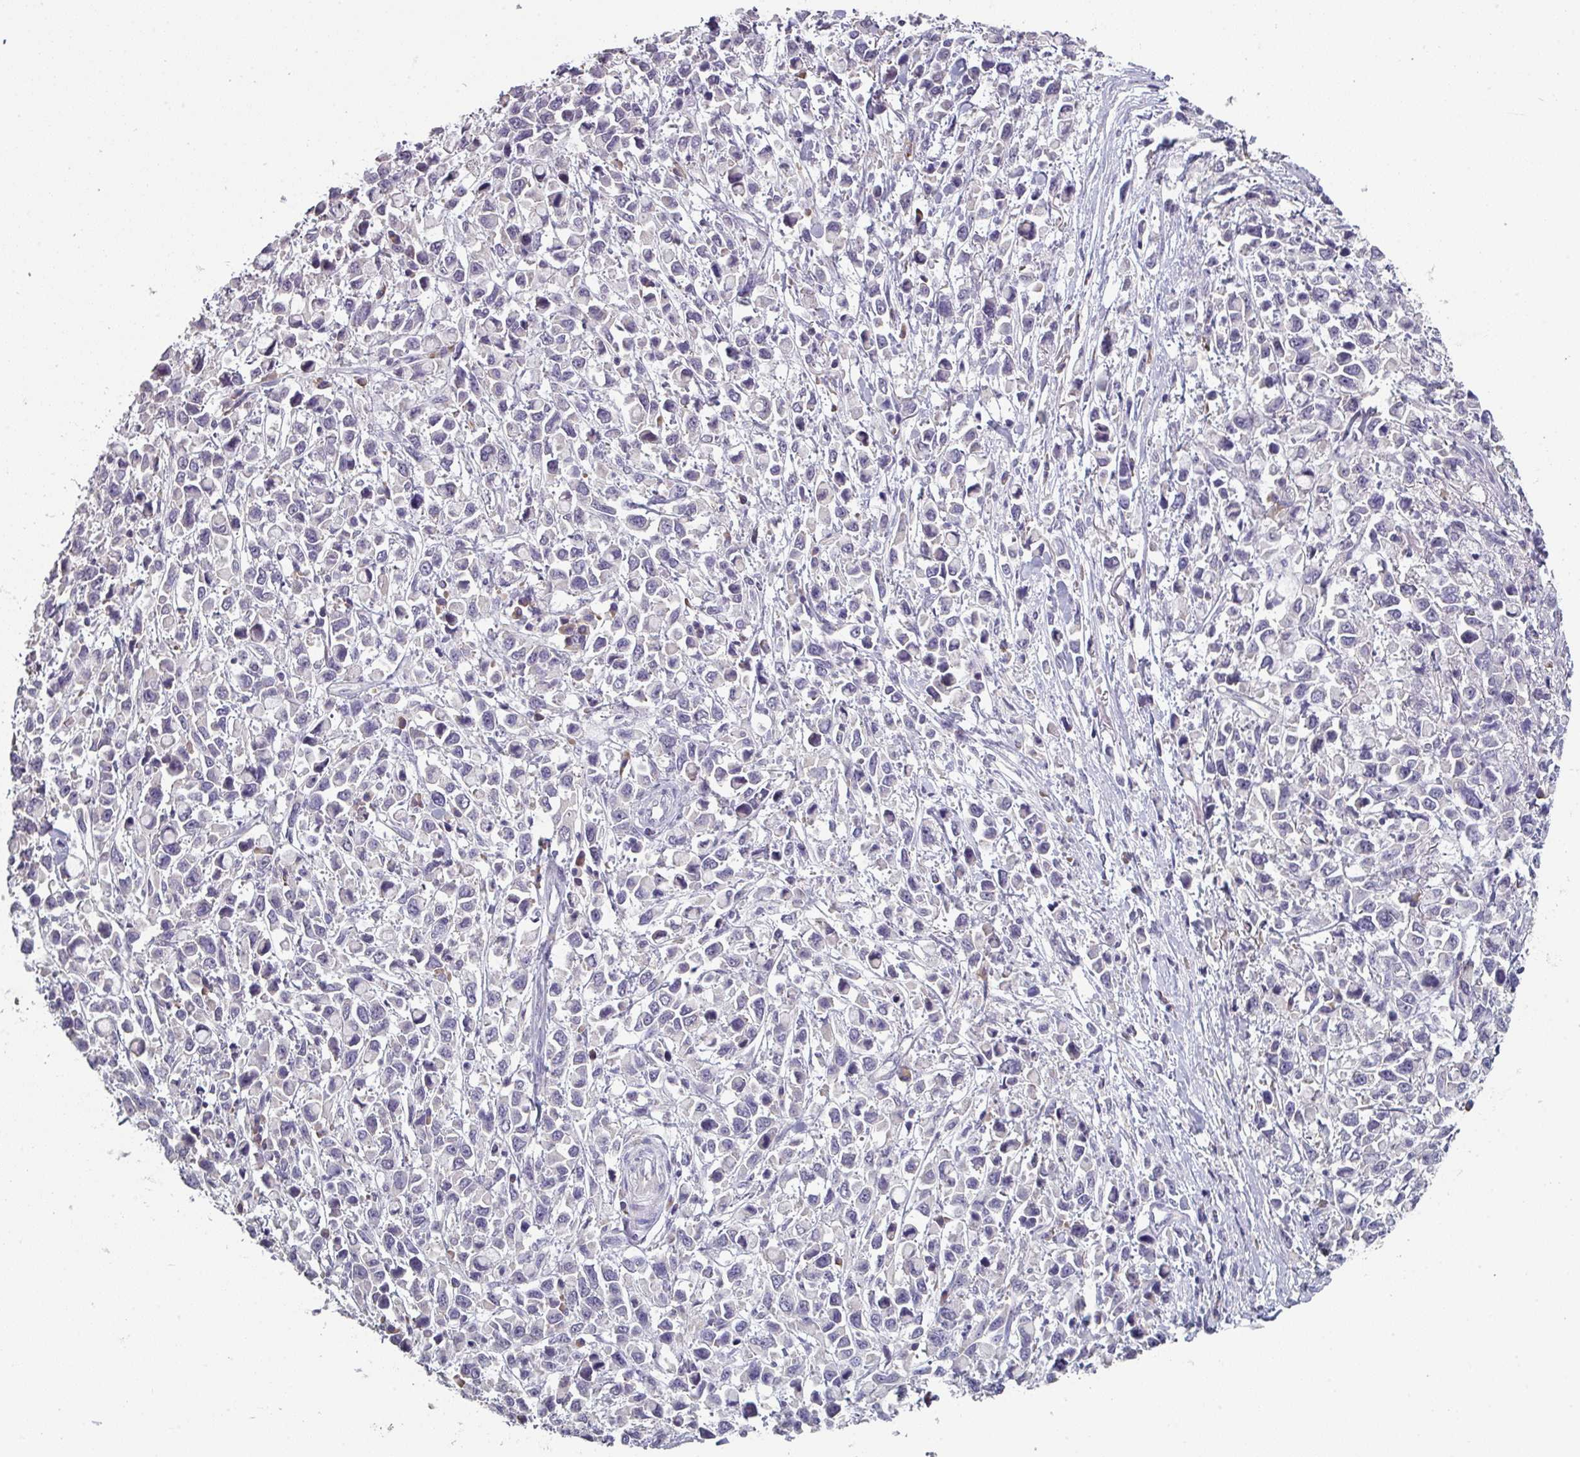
{"staining": {"intensity": "negative", "quantity": "none", "location": "none"}, "tissue": "stomach cancer", "cell_type": "Tumor cells", "image_type": "cancer", "snomed": [{"axis": "morphology", "description": "Adenocarcinoma, NOS"}, {"axis": "topography", "description": "Stomach"}], "caption": "This is an IHC image of human stomach cancer (adenocarcinoma). There is no positivity in tumor cells.", "gene": "PRAMEF8", "patient": {"sex": "female", "age": 81}}